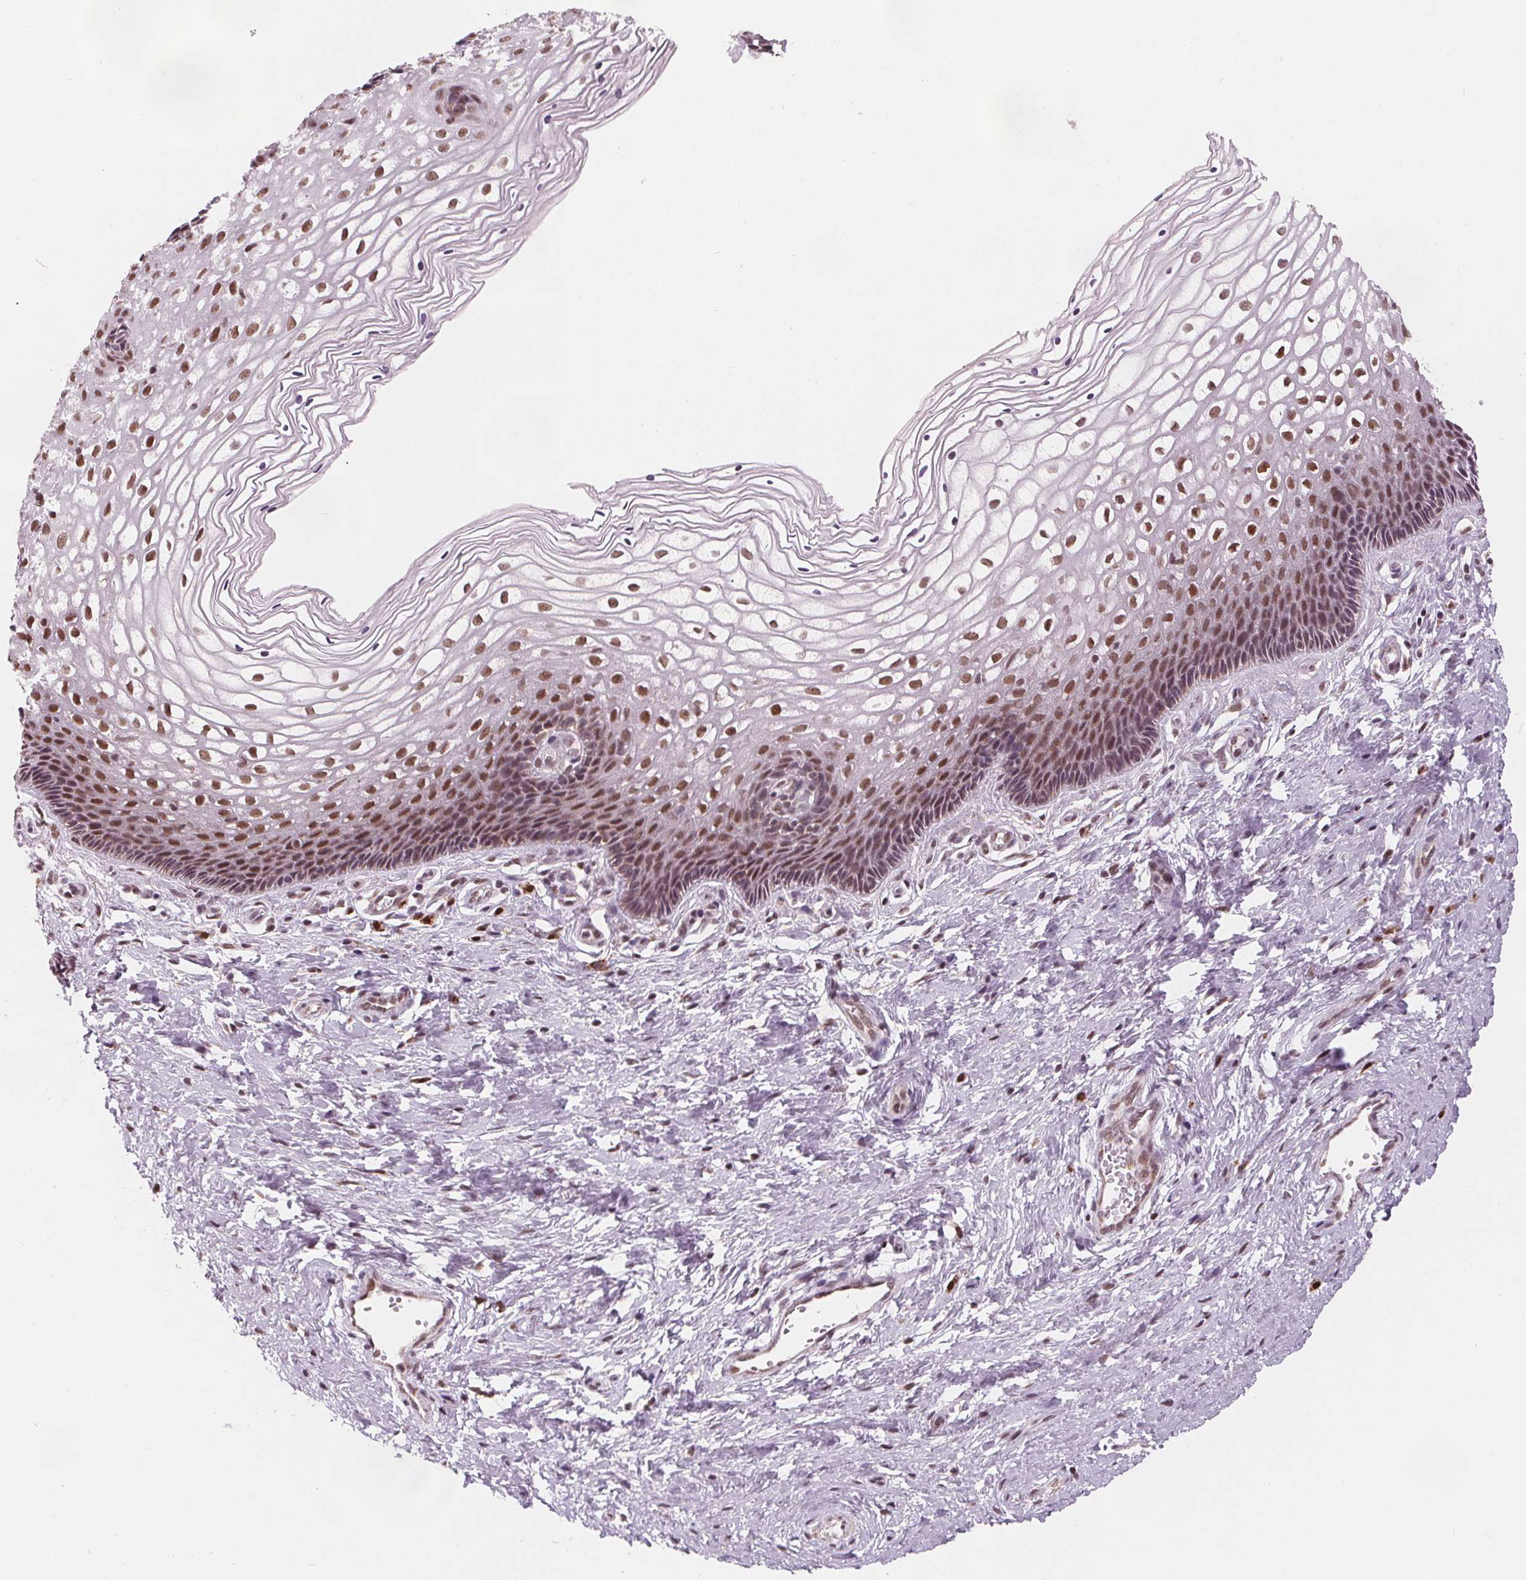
{"staining": {"intensity": "moderate", "quantity": ">75%", "location": "nuclear"}, "tissue": "cervix", "cell_type": "Glandular cells", "image_type": "normal", "snomed": [{"axis": "morphology", "description": "Normal tissue, NOS"}, {"axis": "topography", "description": "Cervix"}], "caption": "The micrograph demonstrates staining of benign cervix, revealing moderate nuclear protein expression (brown color) within glandular cells. The protein of interest is shown in brown color, while the nuclei are stained blue.", "gene": "DPM2", "patient": {"sex": "female", "age": 34}}